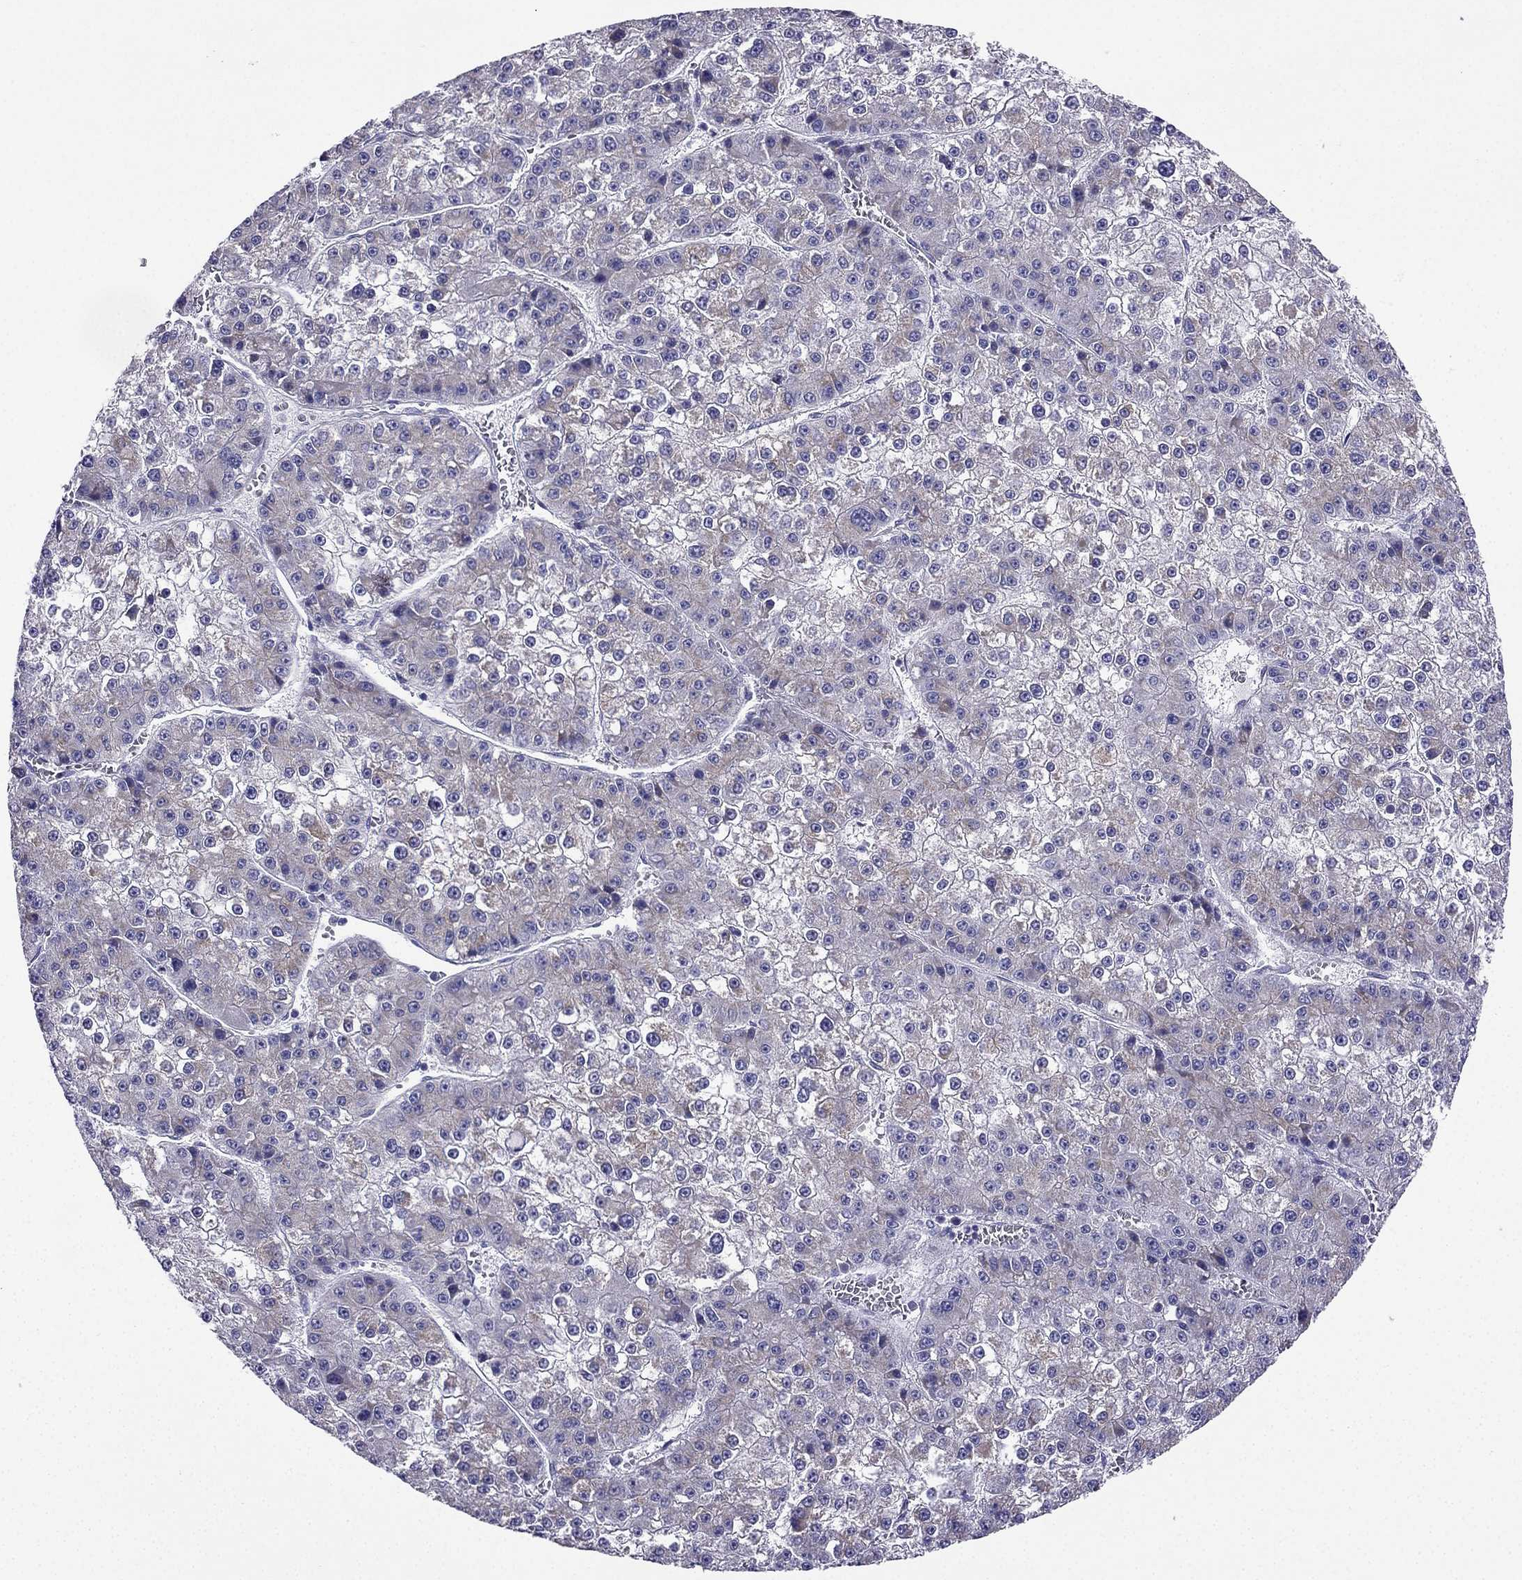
{"staining": {"intensity": "weak", "quantity": "25%-75%", "location": "cytoplasmic/membranous"}, "tissue": "liver cancer", "cell_type": "Tumor cells", "image_type": "cancer", "snomed": [{"axis": "morphology", "description": "Carcinoma, Hepatocellular, NOS"}, {"axis": "topography", "description": "Liver"}], "caption": "Human liver cancer stained with a protein marker shows weak staining in tumor cells.", "gene": "KIF5A", "patient": {"sex": "female", "age": 73}}